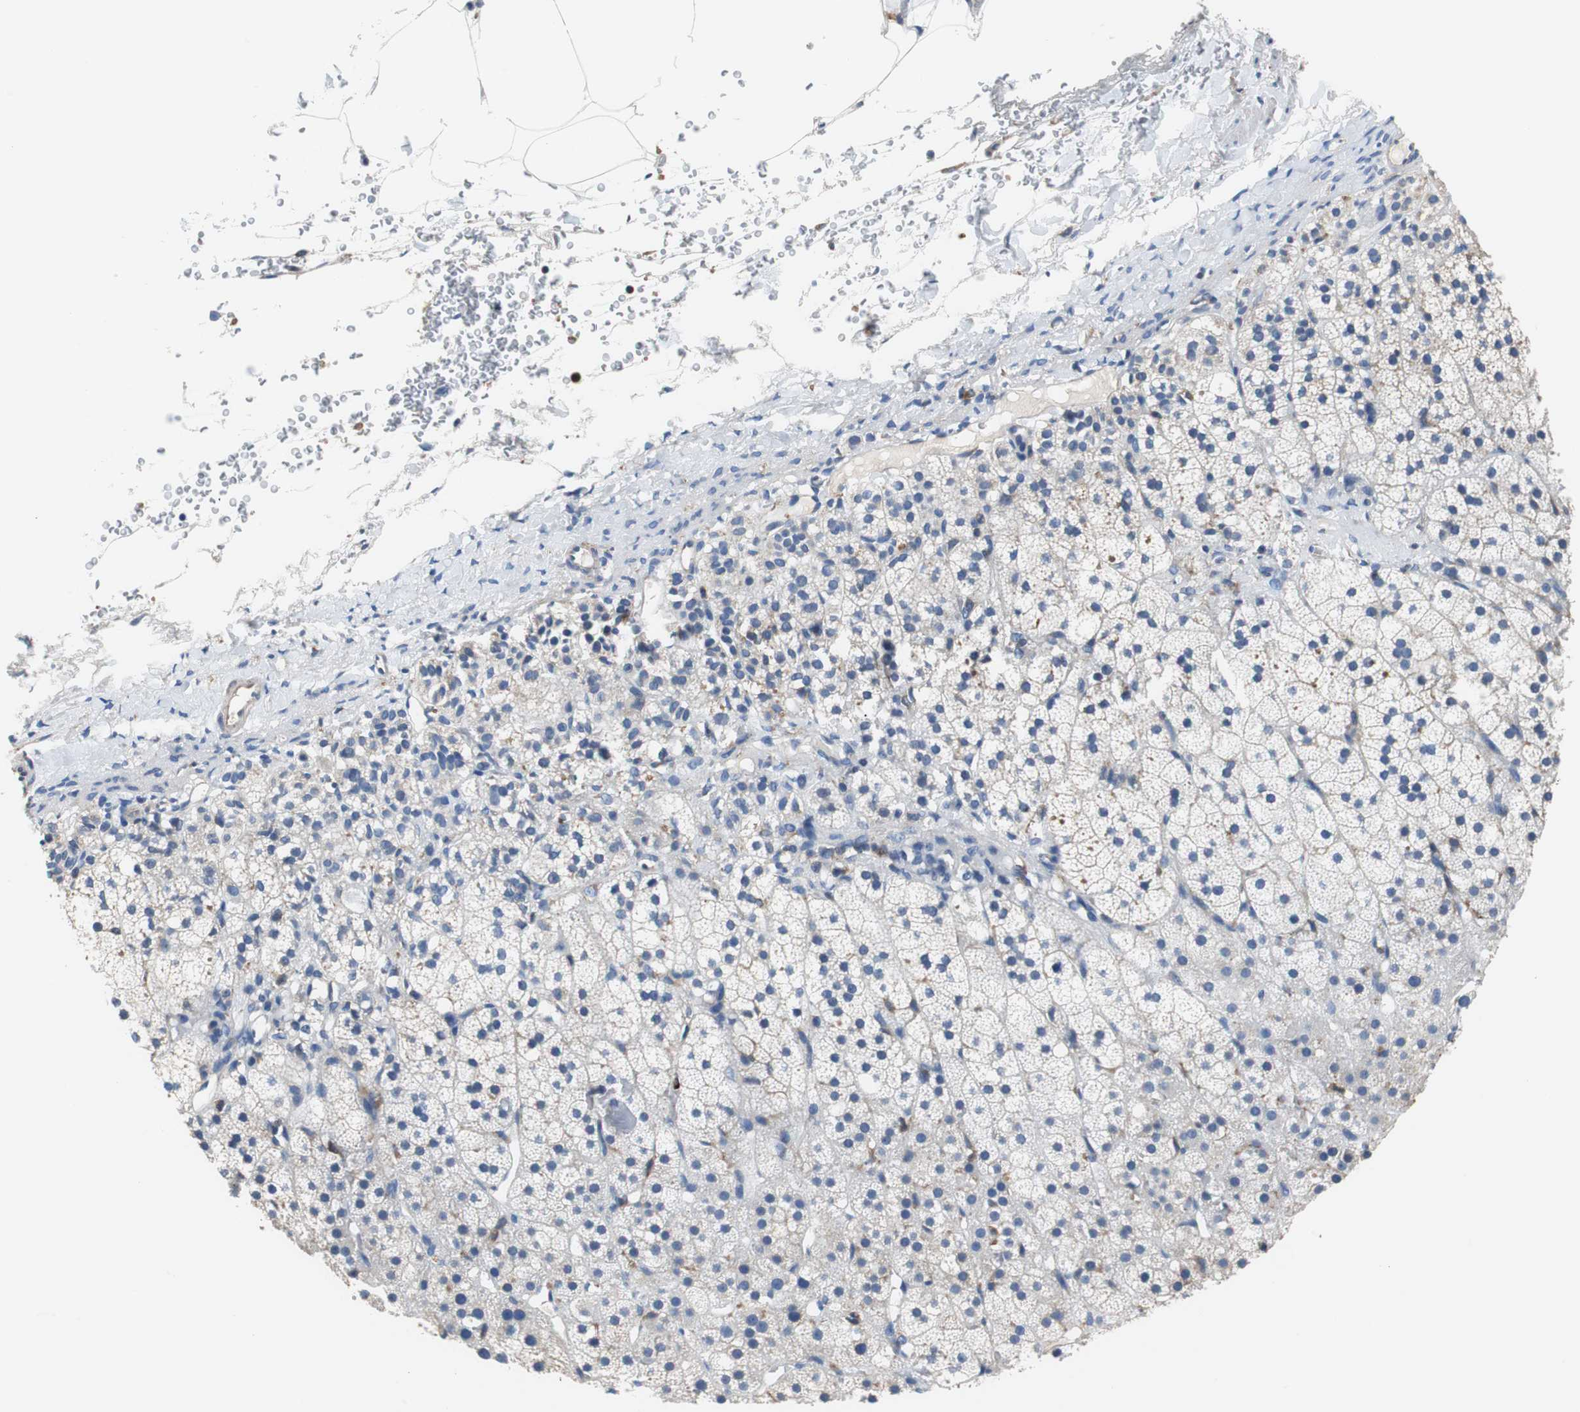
{"staining": {"intensity": "negative", "quantity": "none", "location": "none"}, "tissue": "adrenal gland", "cell_type": "Glandular cells", "image_type": "normal", "snomed": [{"axis": "morphology", "description": "Normal tissue, NOS"}, {"axis": "topography", "description": "Adrenal gland"}], "caption": "This micrograph is of normal adrenal gland stained with immunohistochemistry (IHC) to label a protein in brown with the nuclei are counter-stained blue. There is no expression in glandular cells.", "gene": "VAMP8", "patient": {"sex": "male", "age": 35}}